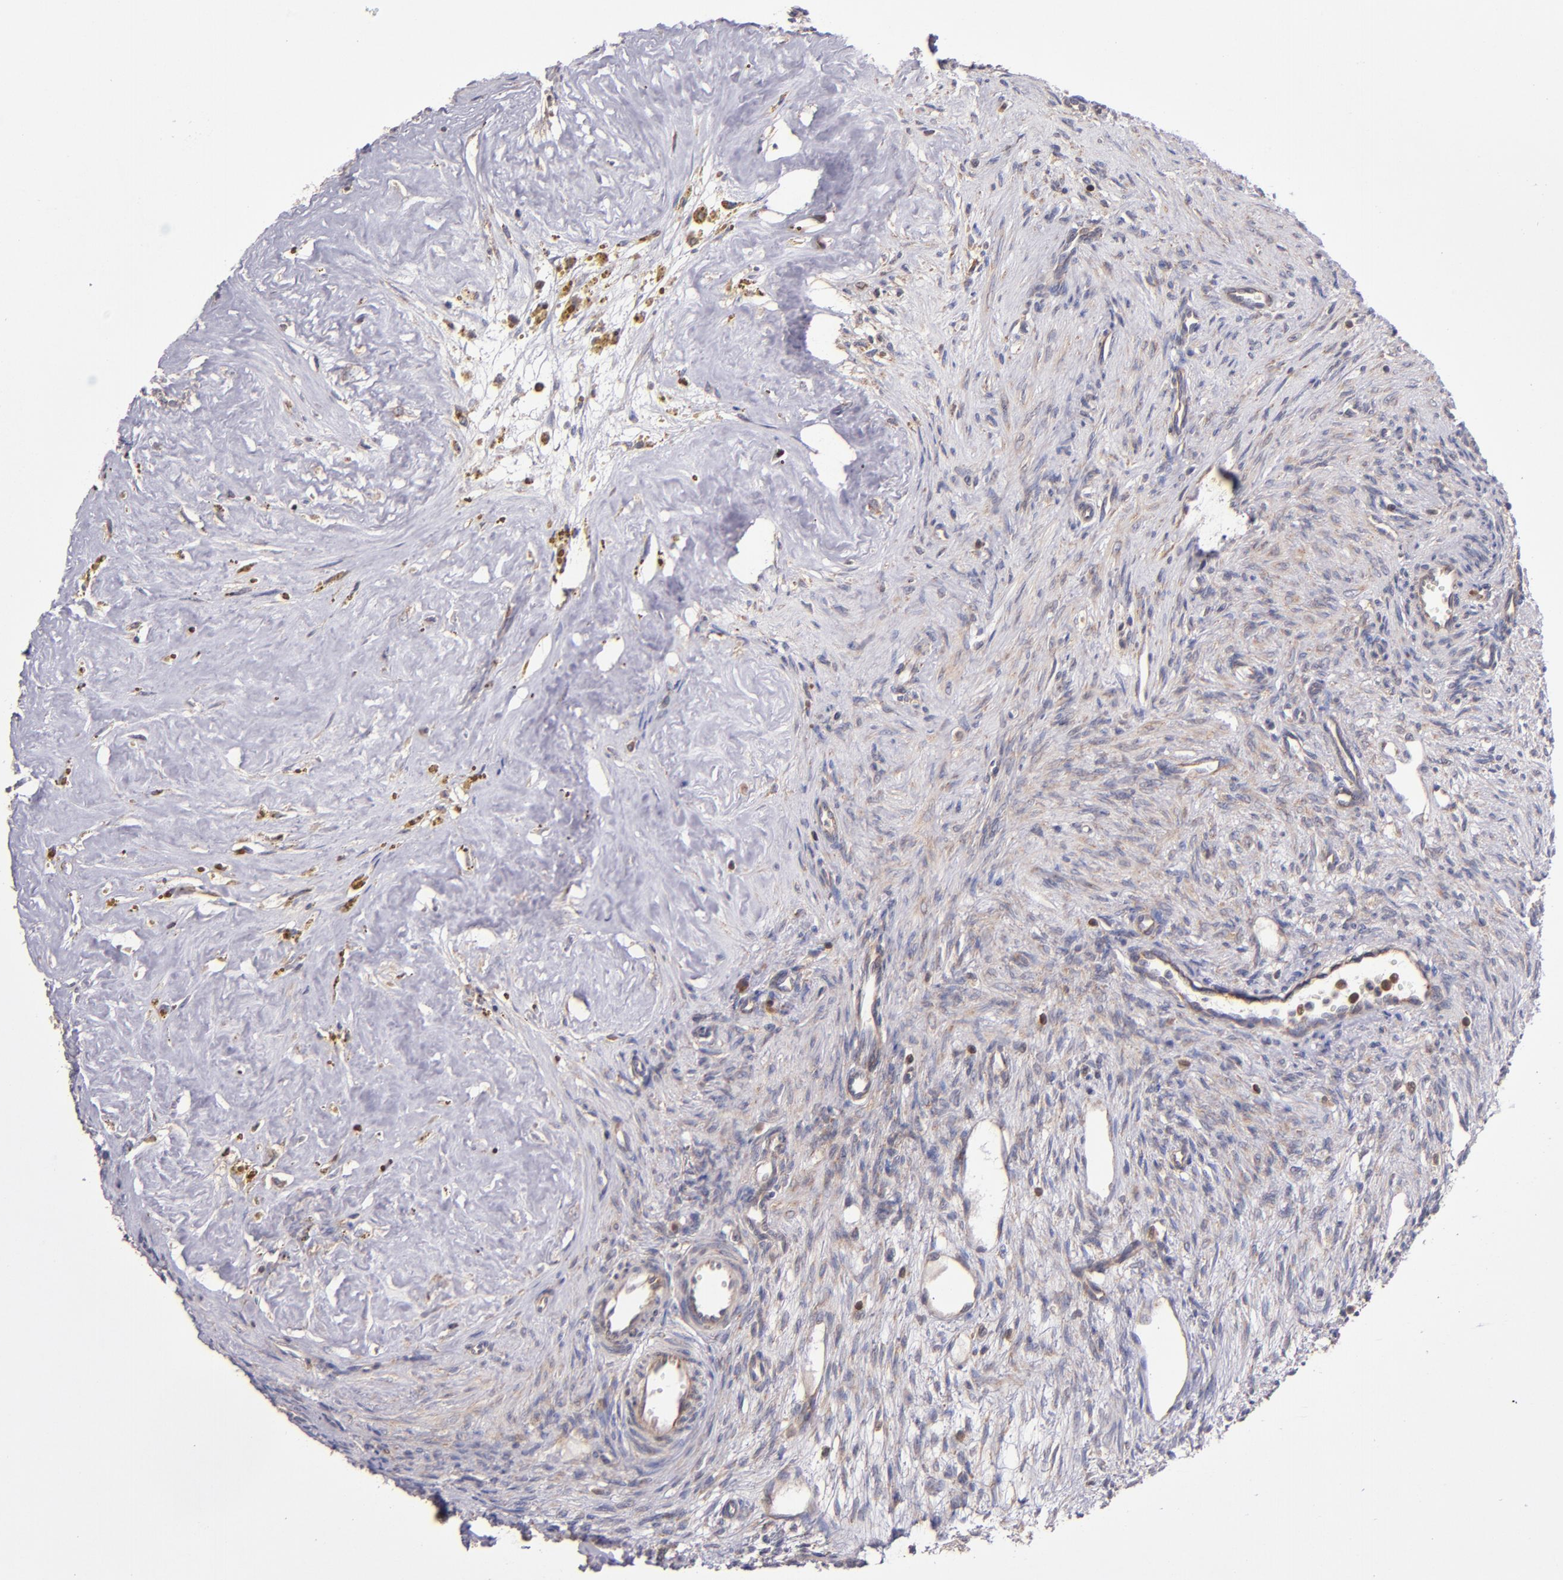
{"staining": {"intensity": "strong", "quantity": ">75%", "location": "cytoplasmic/membranous,nuclear"}, "tissue": "ovary", "cell_type": "Follicle cells", "image_type": "normal", "snomed": [{"axis": "morphology", "description": "Normal tissue, NOS"}, {"axis": "topography", "description": "Ovary"}], "caption": "Follicle cells exhibit high levels of strong cytoplasmic/membranous,nuclear expression in about >75% of cells in unremarkable ovary.", "gene": "EIF4ENIF1", "patient": {"sex": "female", "age": 33}}